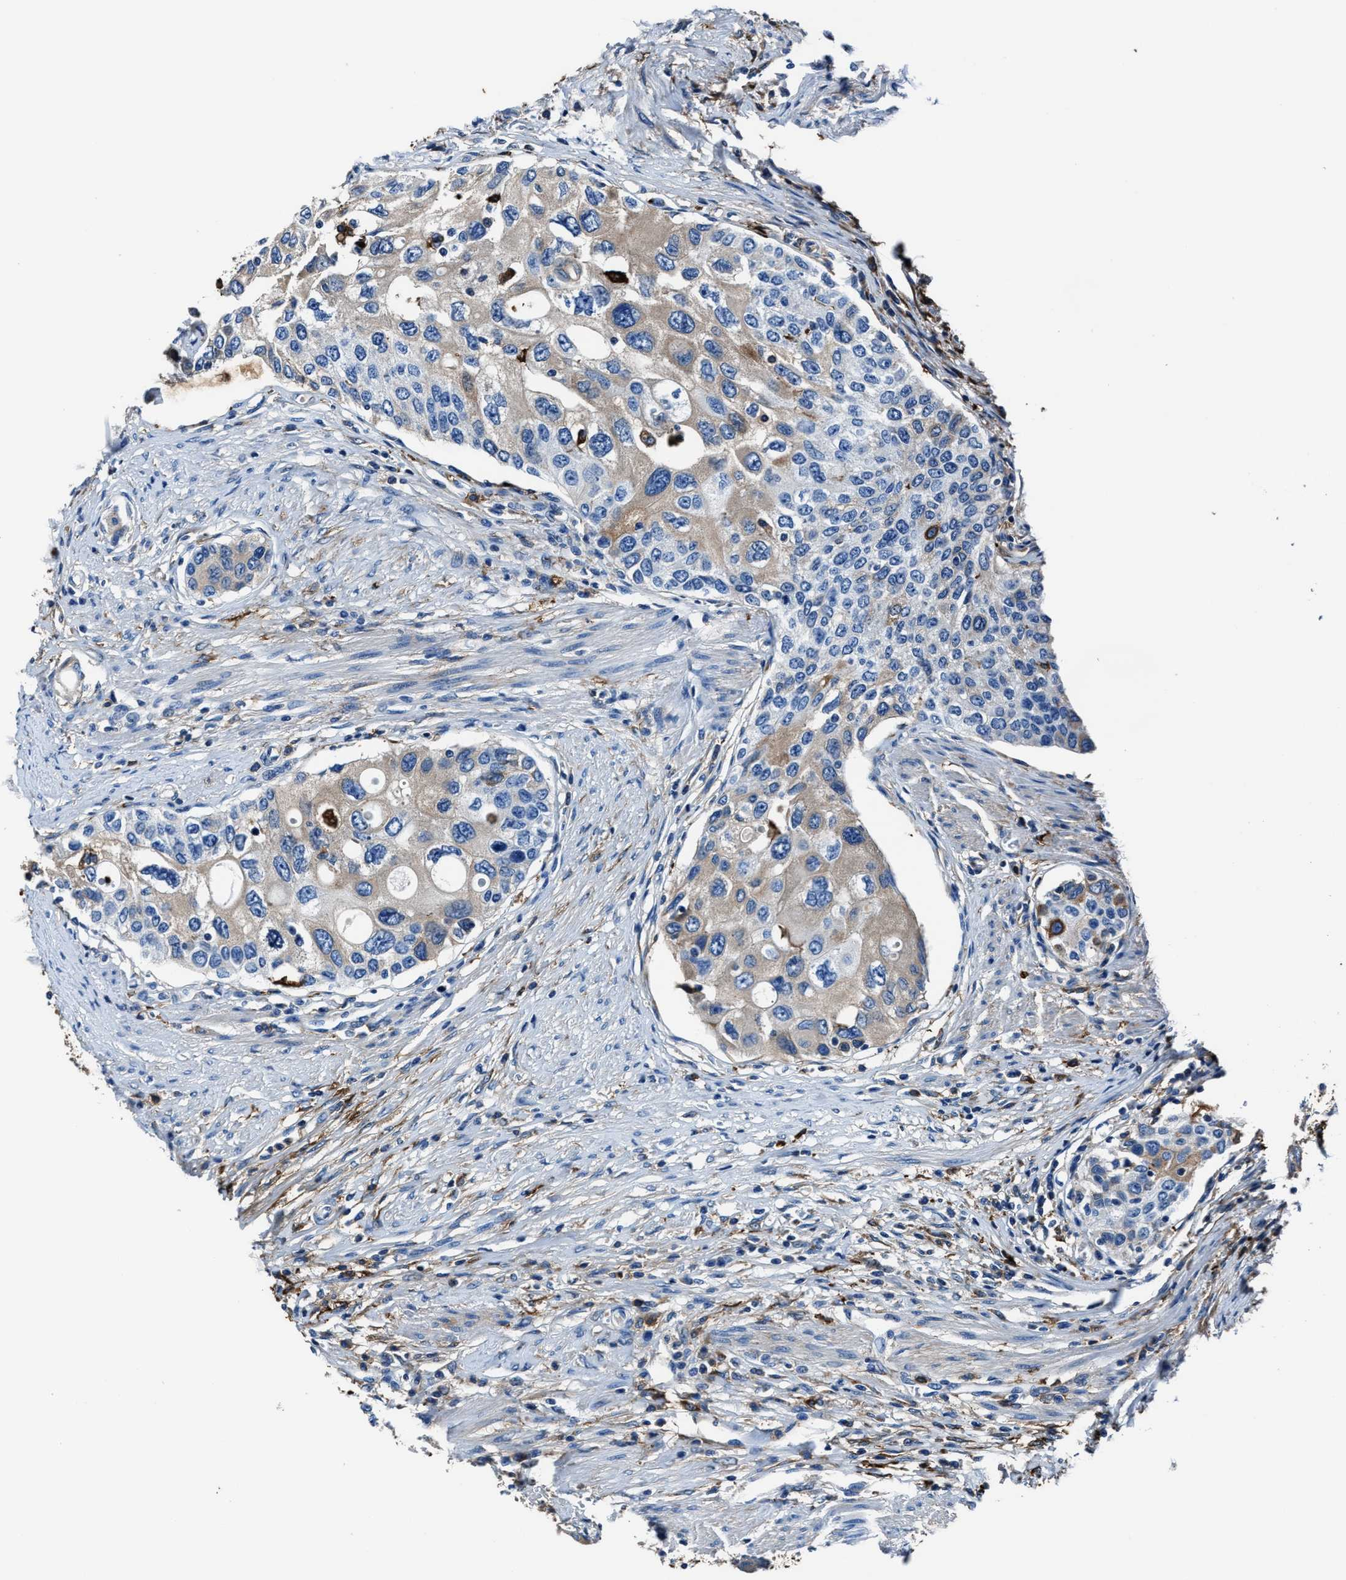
{"staining": {"intensity": "weak", "quantity": "25%-75%", "location": "cytoplasmic/membranous"}, "tissue": "urothelial cancer", "cell_type": "Tumor cells", "image_type": "cancer", "snomed": [{"axis": "morphology", "description": "Urothelial carcinoma, High grade"}, {"axis": "topography", "description": "Urinary bladder"}], "caption": "Immunohistochemistry histopathology image of urothelial cancer stained for a protein (brown), which reveals low levels of weak cytoplasmic/membranous positivity in approximately 25%-75% of tumor cells.", "gene": "FTL", "patient": {"sex": "female", "age": 56}}